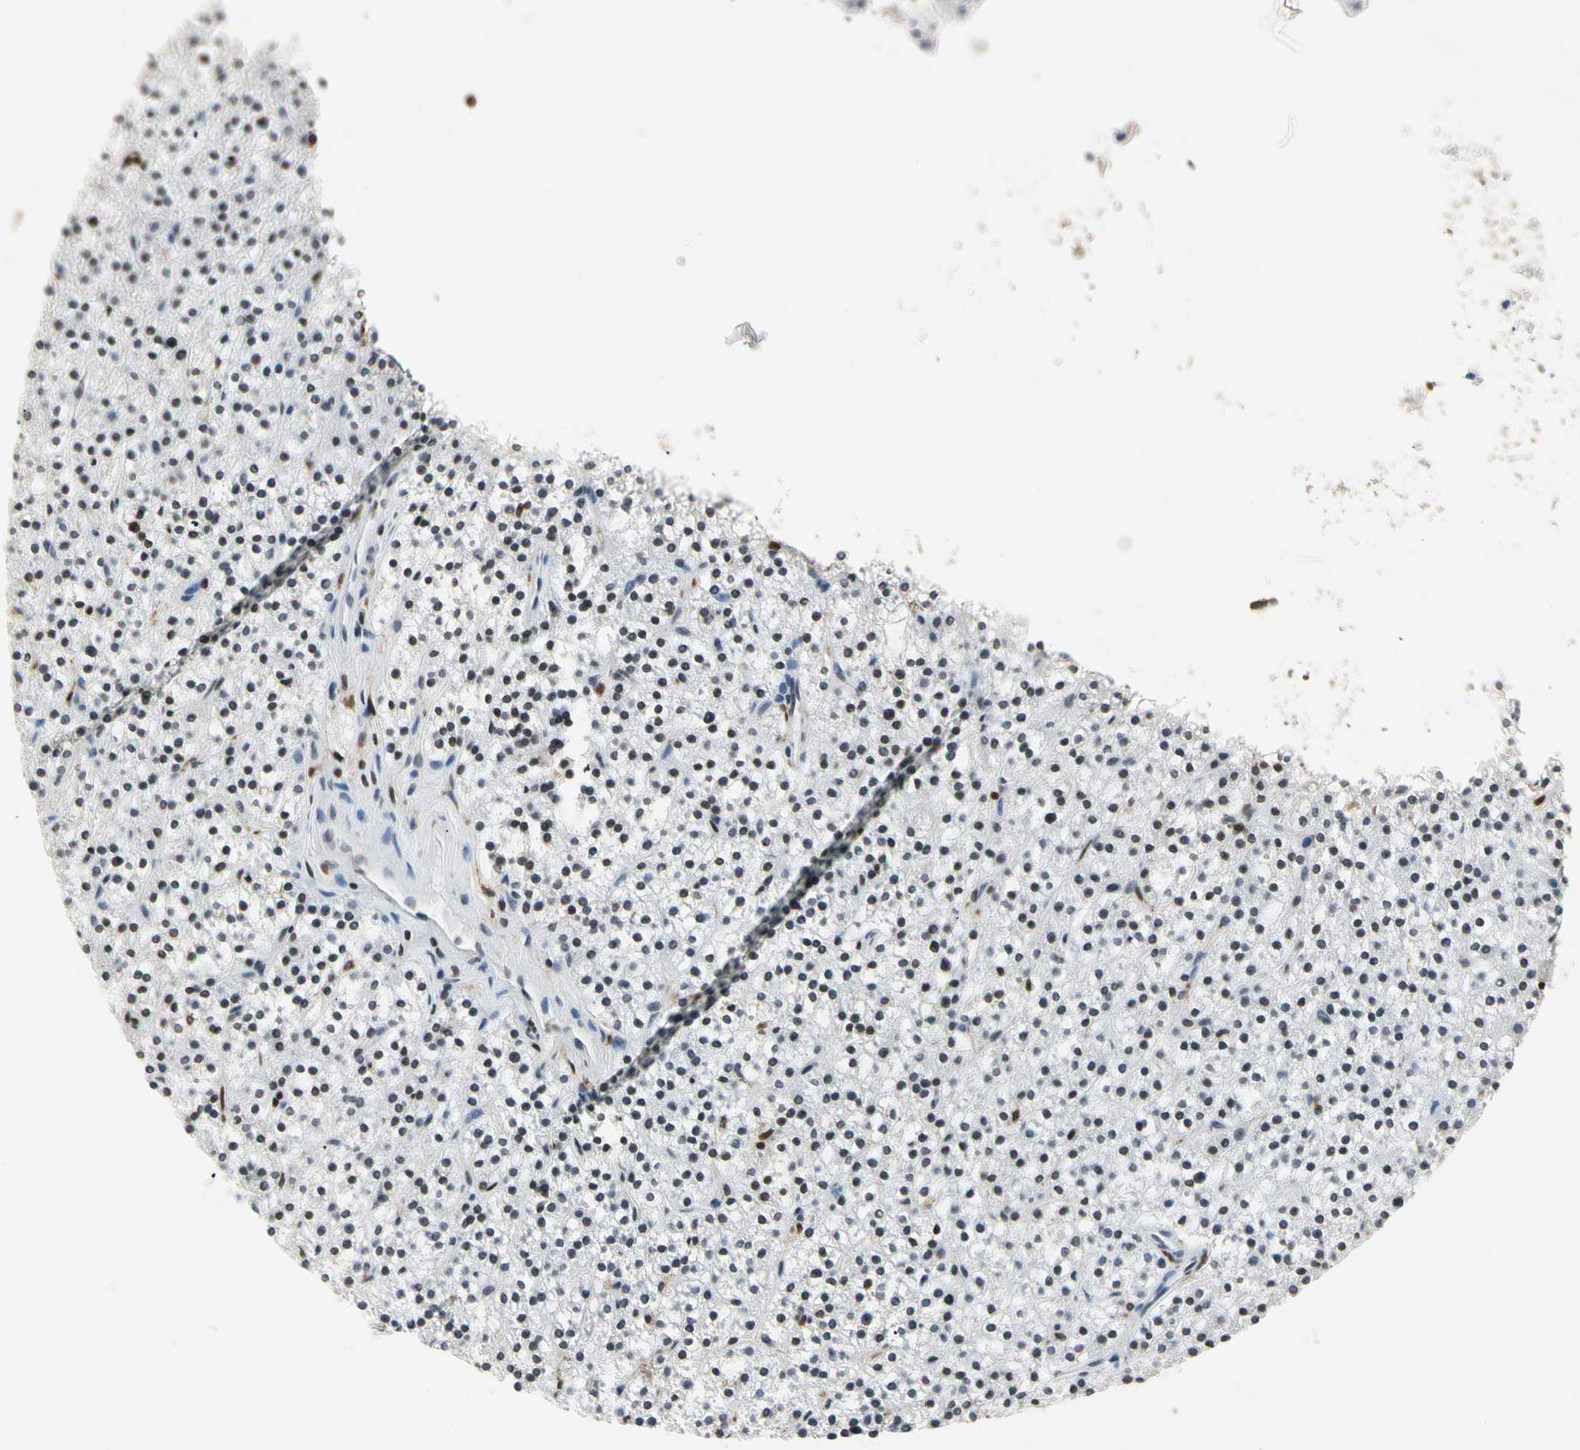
{"staining": {"intensity": "moderate", "quantity": "25%-75%", "location": "nuclear"}, "tissue": "parathyroid gland", "cell_type": "Glandular cells", "image_type": "normal", "snomed": [{"axis": "morphology", "description": "Normal tissue, NOS"}, {"axis": "topography", "description": "Parathyroid gland"}], "caption": "Moderate nuclear positivity is identified in about 25%-75% of glandular cells in unremarkable parathyroid gland. (IHC, brightfield microscopy, high magnification).", "gene": "FER", "patient": {"sex": "female", "age": 74}}